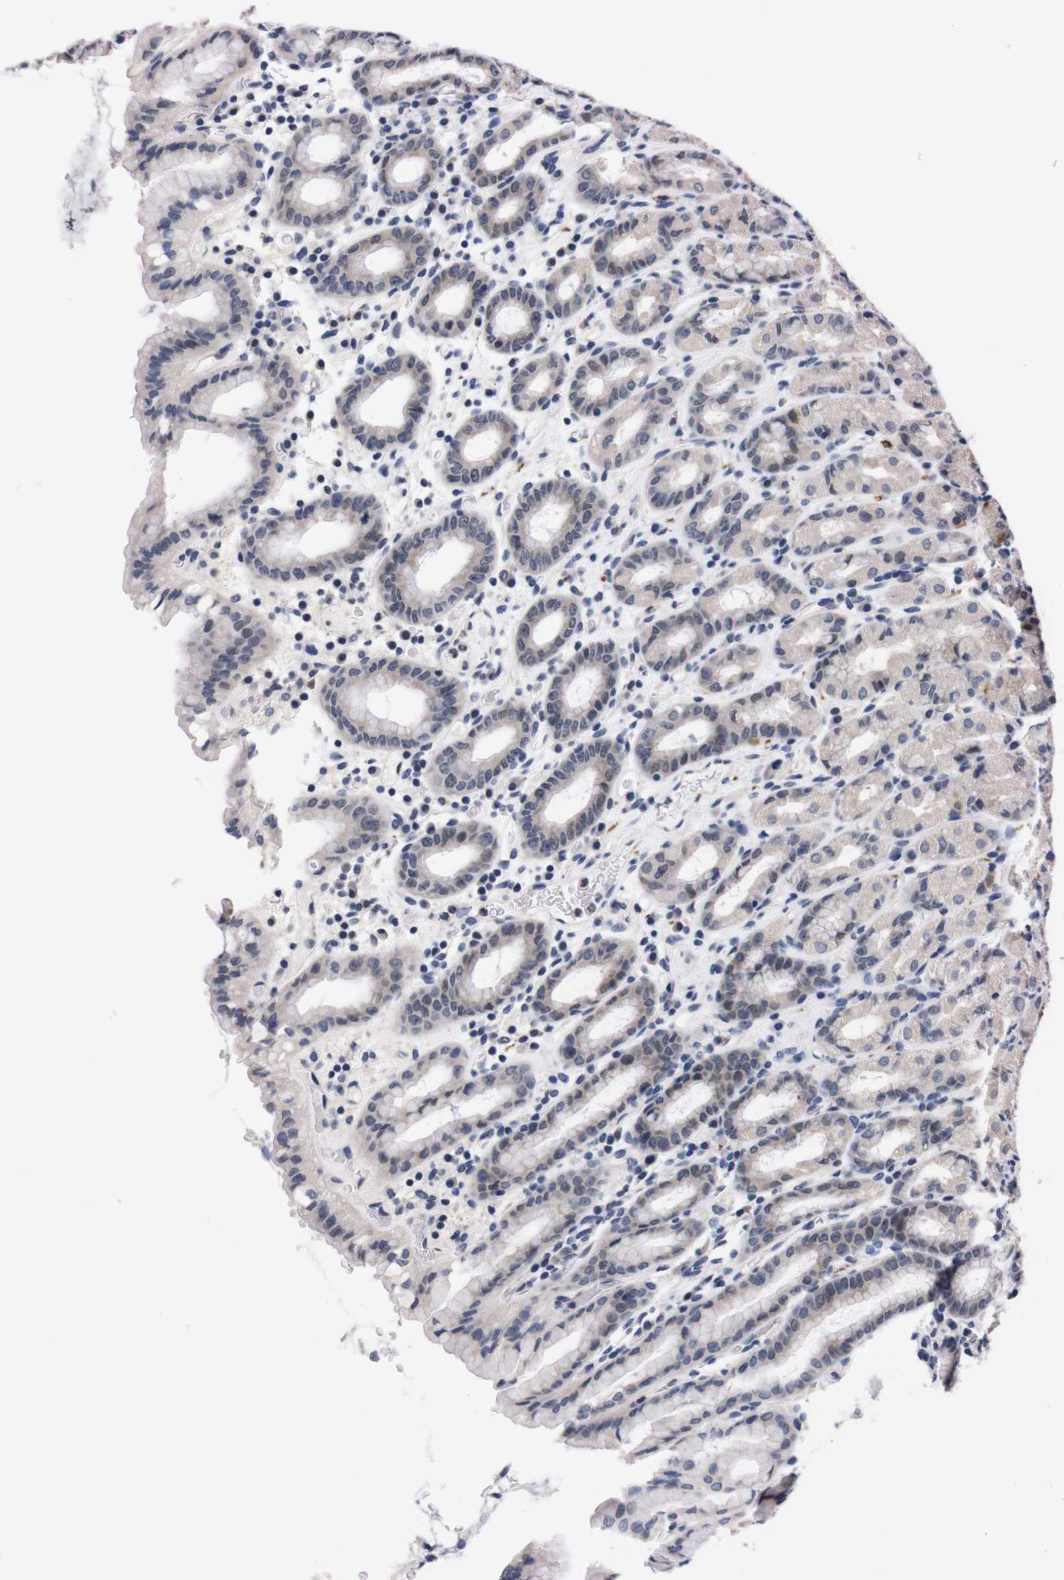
{"staining": {"intensity": "negative", "quantity": "none", "location": "none"}, "tissue": "stomach", "cell_type": "Glandular cells", "image_type": "normal", "snomed": [{"axis": "morphology", "description": "Normal tissue, NOS"}, {"axis": "topography", "description": "Stomach, upper"}], "caption": "This is an IHC image of normal stomach. There is no expression in glandular cells.", "gene": "TNFRSF21", "patient": {"sex": "male", "age": 68}}